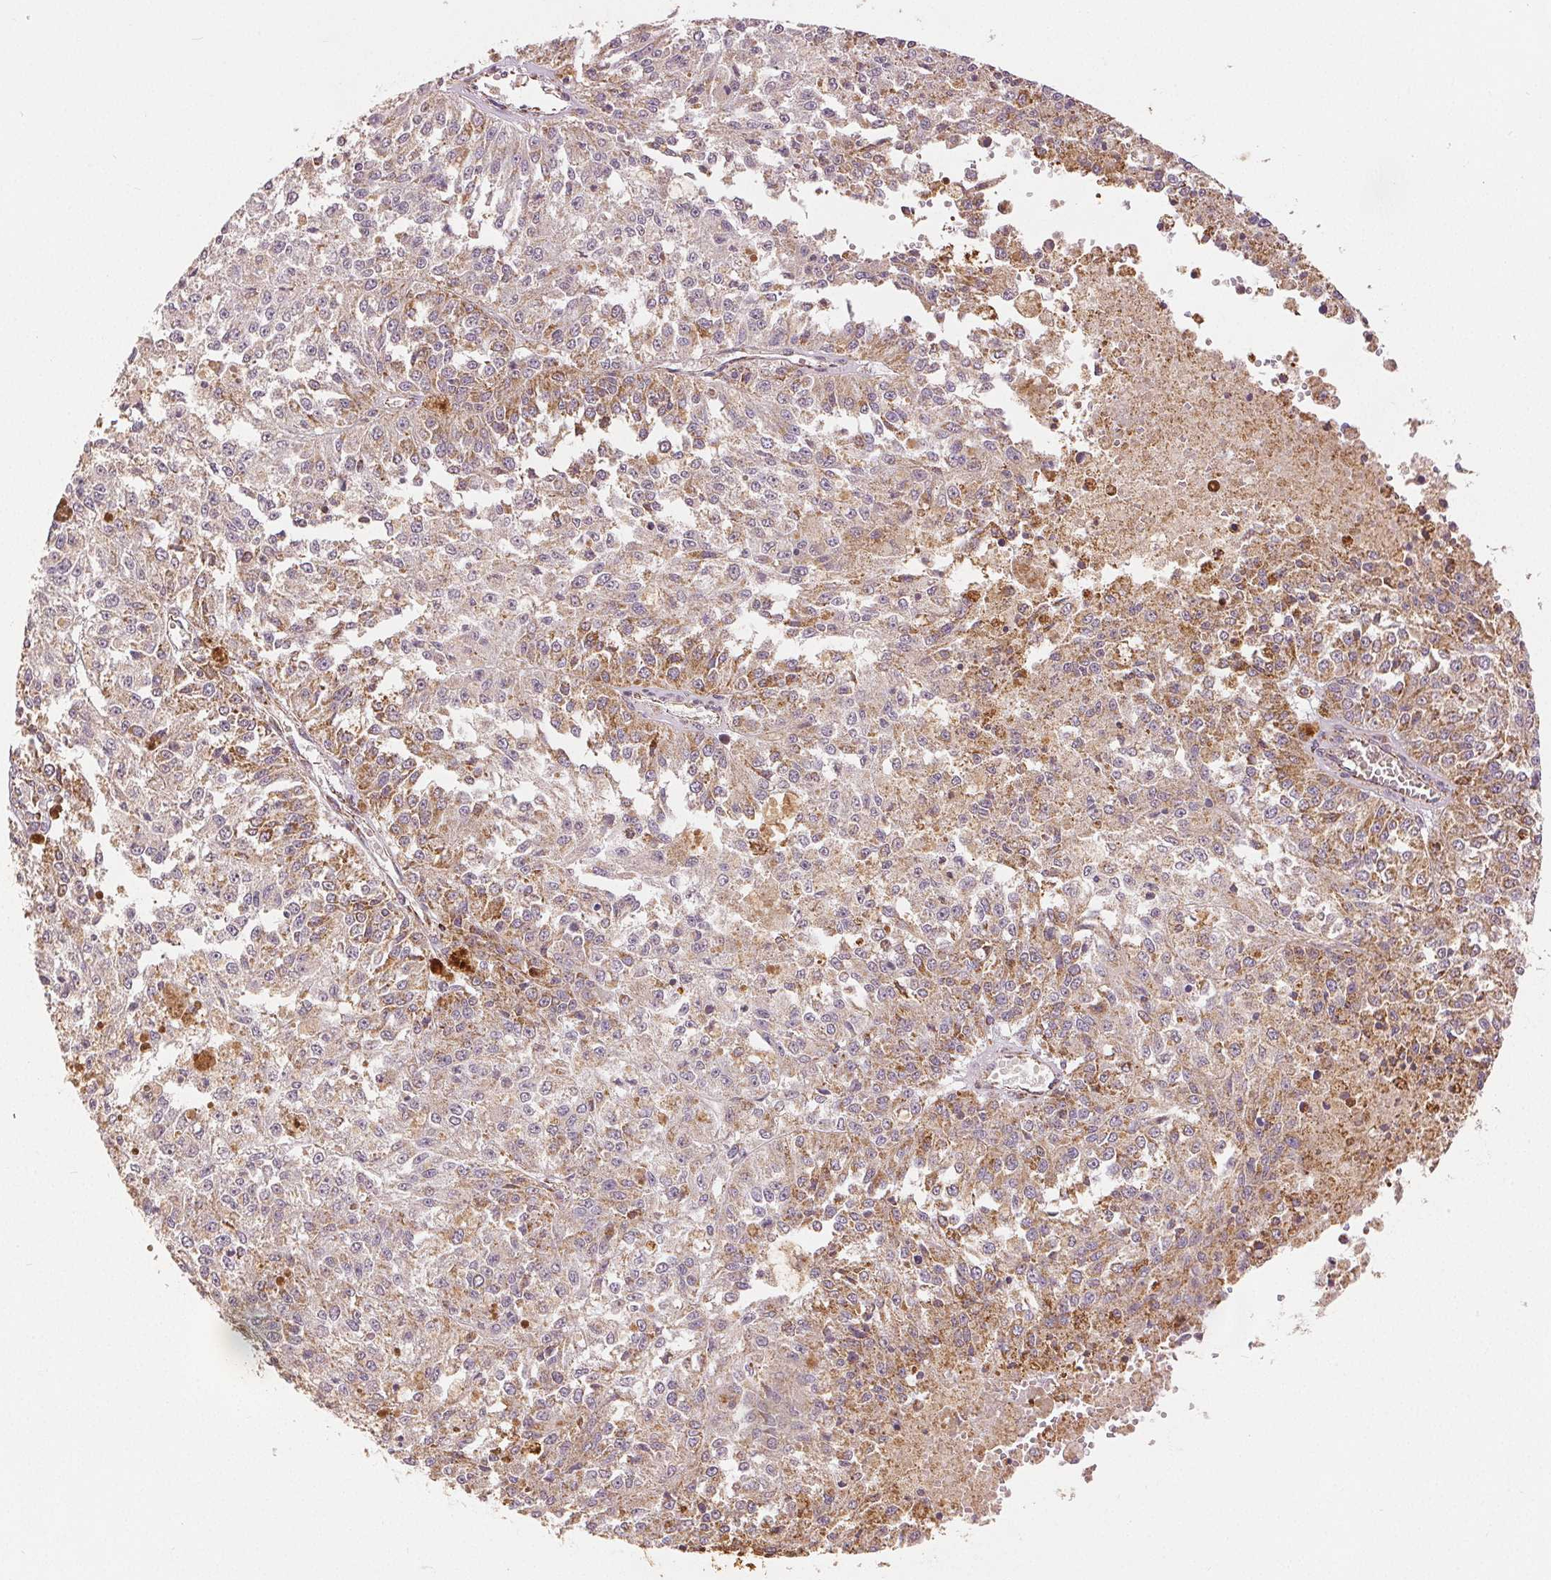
{"staining": {"intensity": "moderate", "quantity": "25%-75%", "location": "cytoplasmic/membranous"}, "tissue": "melanoma", "cell_type": "Tumor cells", "image_type": "cancer", "snomed": [{"axis": "morphology", "description": "Malignant melanoma, Metastatic site"}, {"axis": "topography", "description": "Lymph node"}], "caption": "Brown immunohistochemical staining in human melanoma displays moderate cytoplasmic/membranous positivity in about 25%-75% of tumor cells.", "gene": "SDHB", "patient": {"sex": "female", "age": 64}}